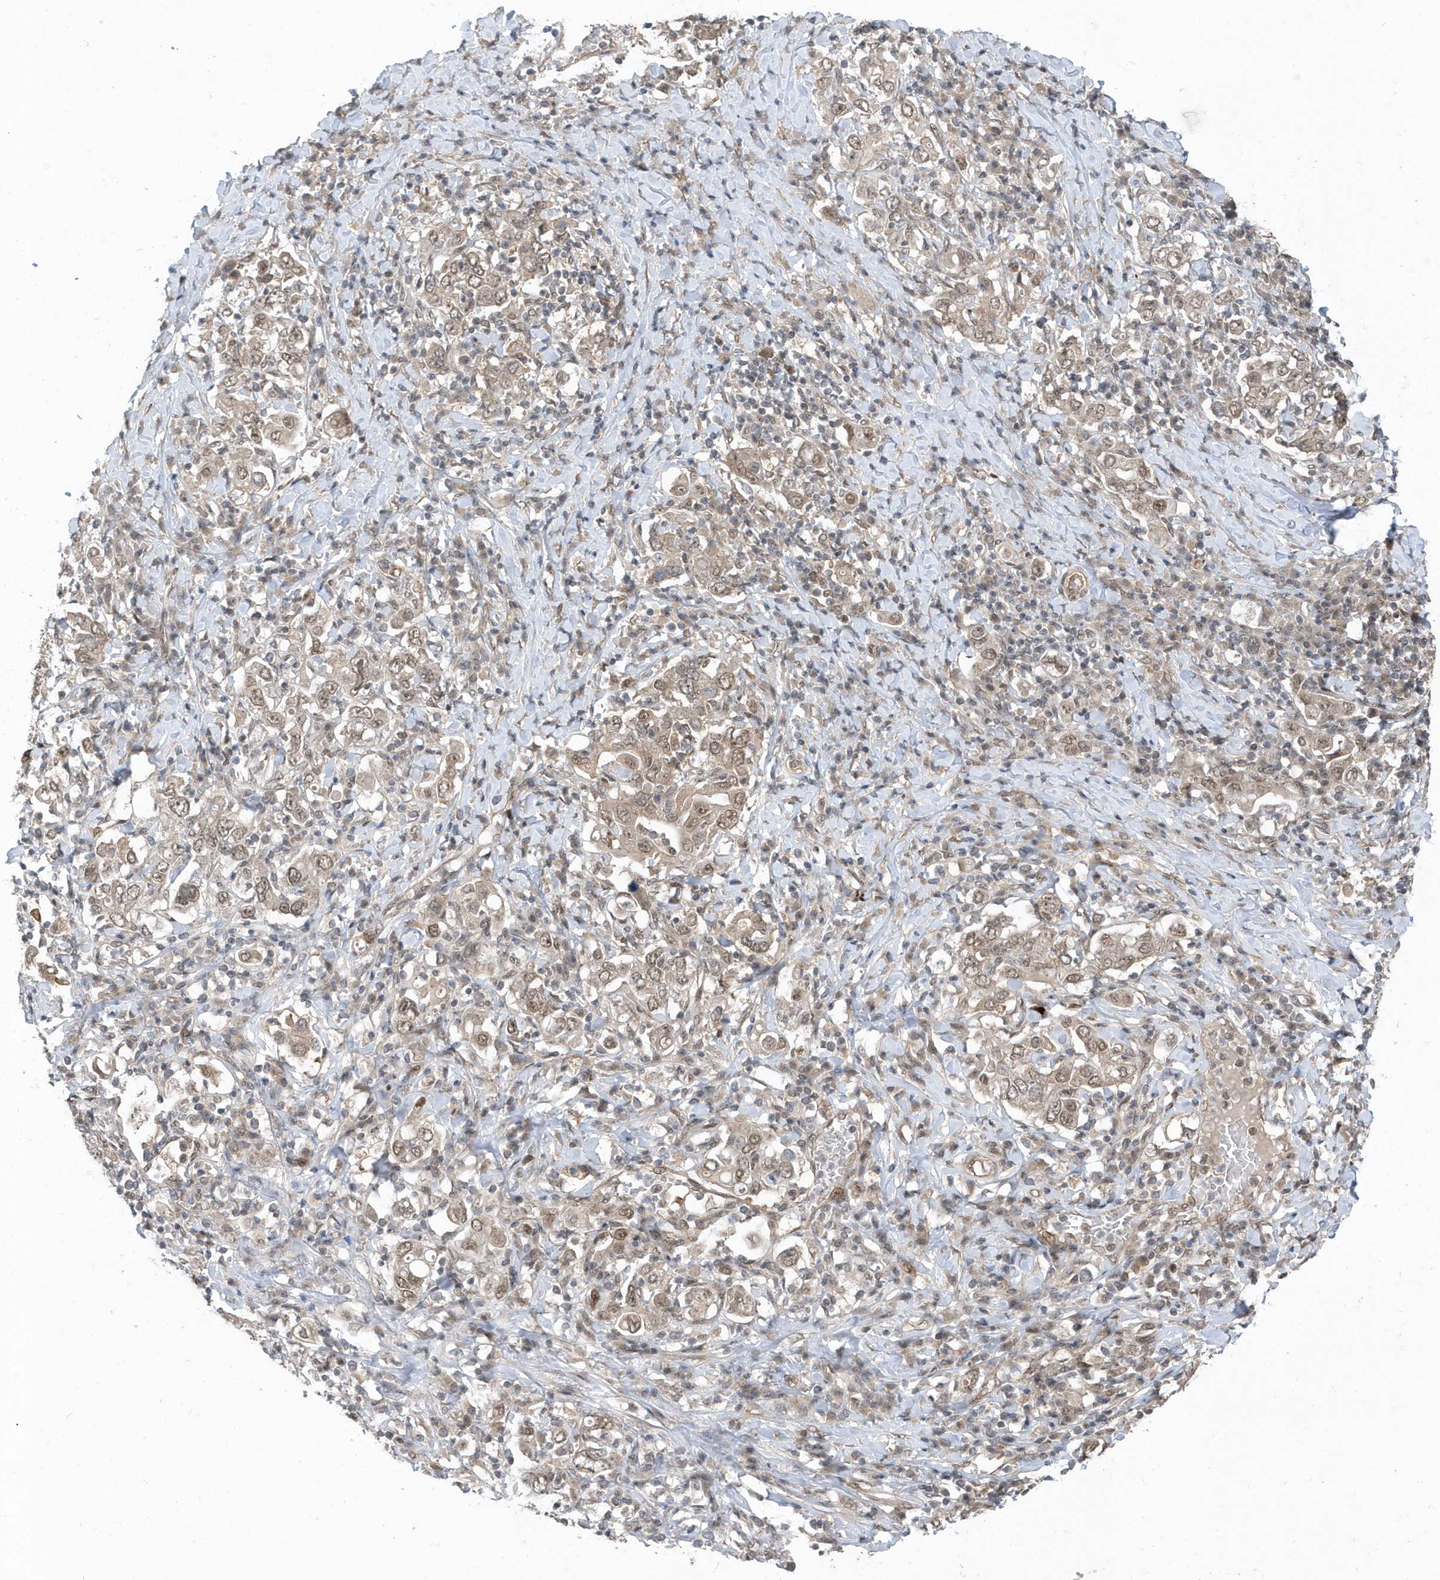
{"staining": {"intensity": "weak", "quantity": ">75%", "location": "cytoplasmic/membranous,nuclear"}, "tissue": "stomach cancer", "cell_type": "Tumor cells", "image_type": "cancer", "snomed": [{"axis": "morphology", "description": "Adenocarcinoma, NOS"}, {"axis": "topography", "description": "Stomach, upper"}], "caption": "Protein expression analysis of human adenocarcinoma (stomach) reveals weak cytoplasmic/membranous and nuclear positivity in approximately >75% of tumor cells. (DAB IHC with brightfield microscopy, high magnification).", "gene": "USP53", "patient": {"sex": "male", "age": 62}}